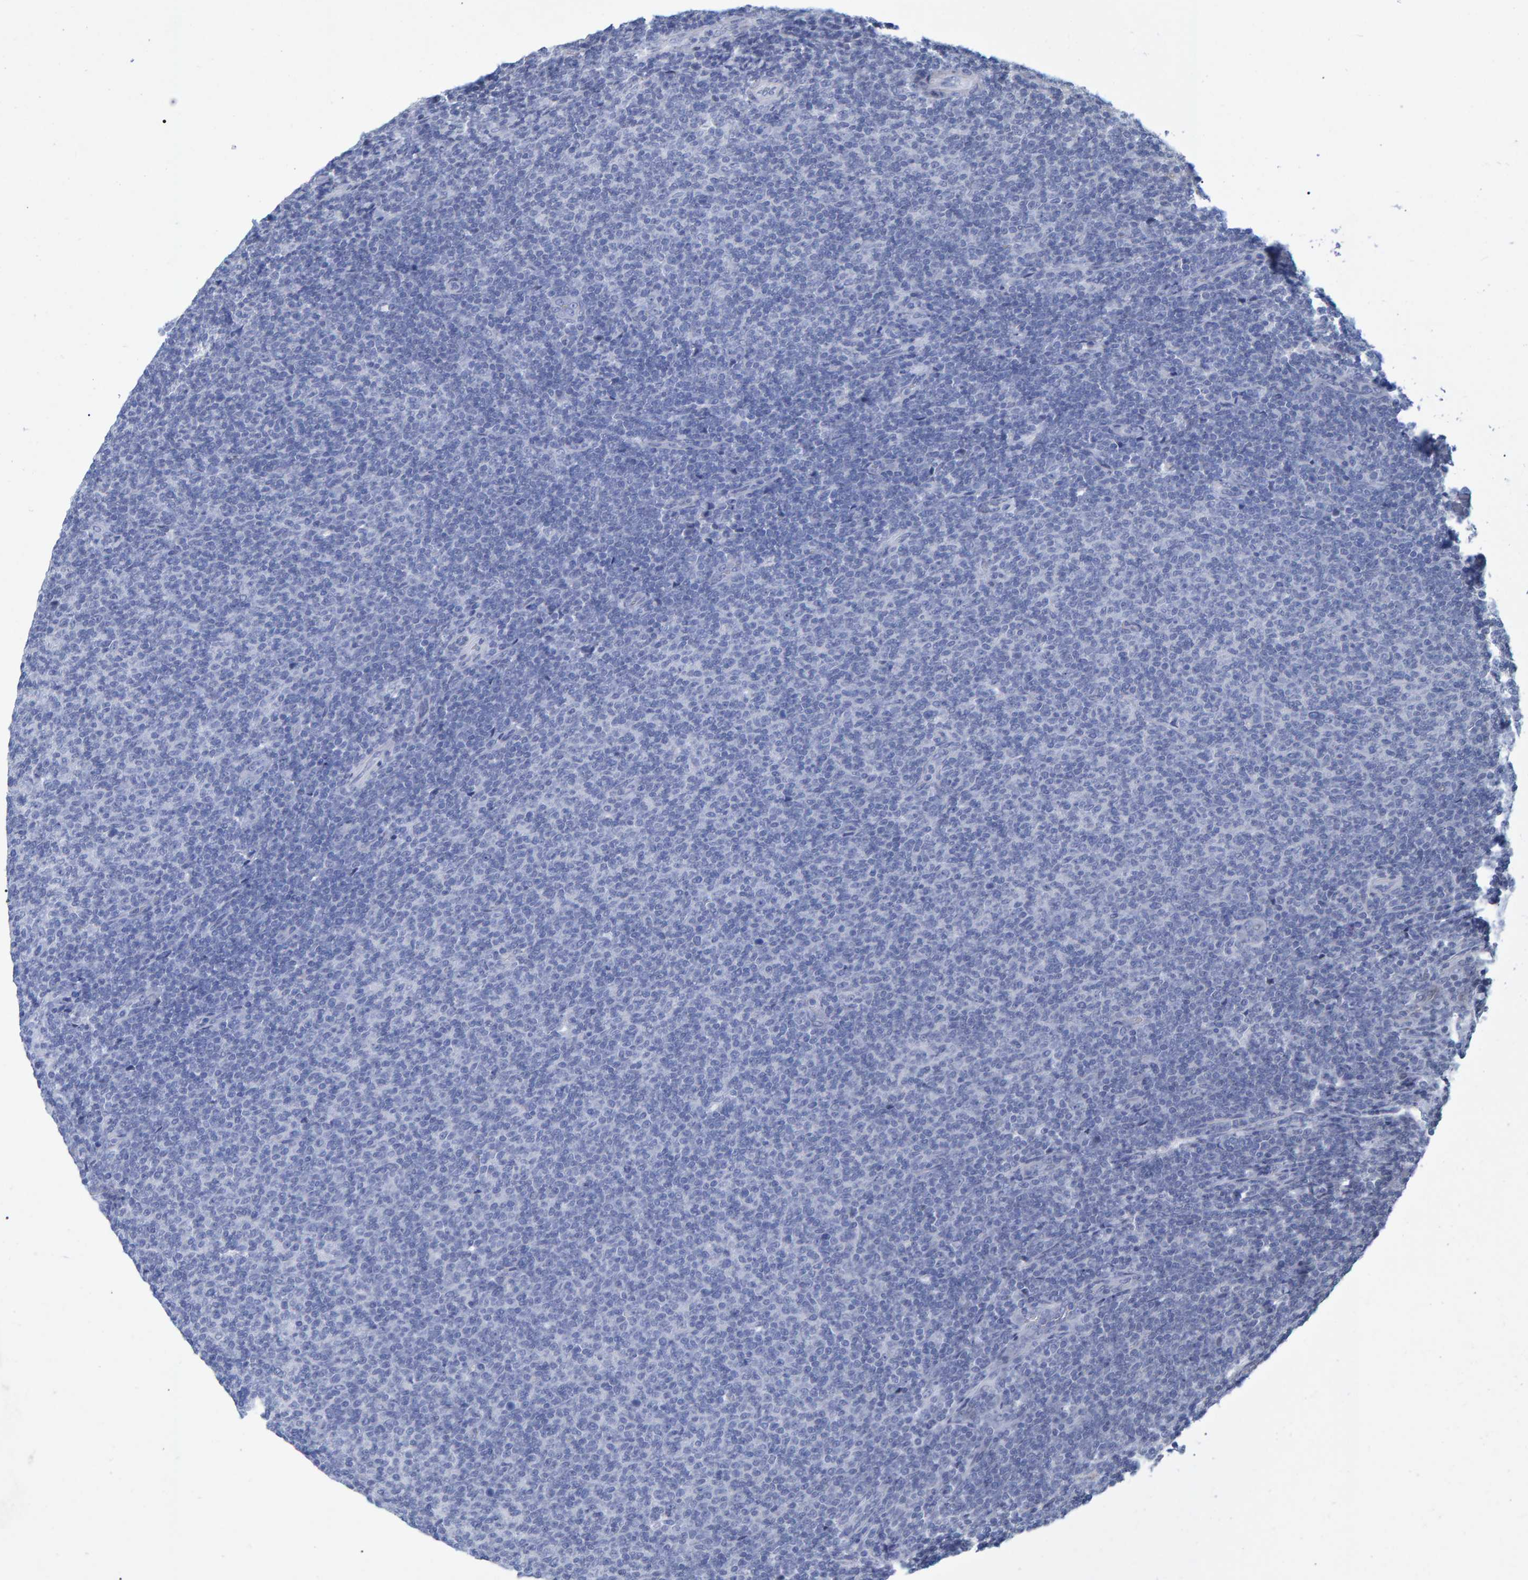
{"staining": {"intensity": "negative", "quantity": "none", "location": "none"}, "tissue": "lymphoma", "cell_type": "Tumor cells", "image_type": "cancer", "snomed": [{"axis": "morphology", "description": "Malignant lymphoma, non-Hodgkin's type, Low grade"}, {"axis": "topography", "description": "Lymph node"}], "caption": "Immunohistochemistry of human low-grade malignant lymphoma, non-Hodgkin's type displays no staining in tumor cells.", "gene": "PROCA1", "patient": {"sex": "male", "age": 66}}